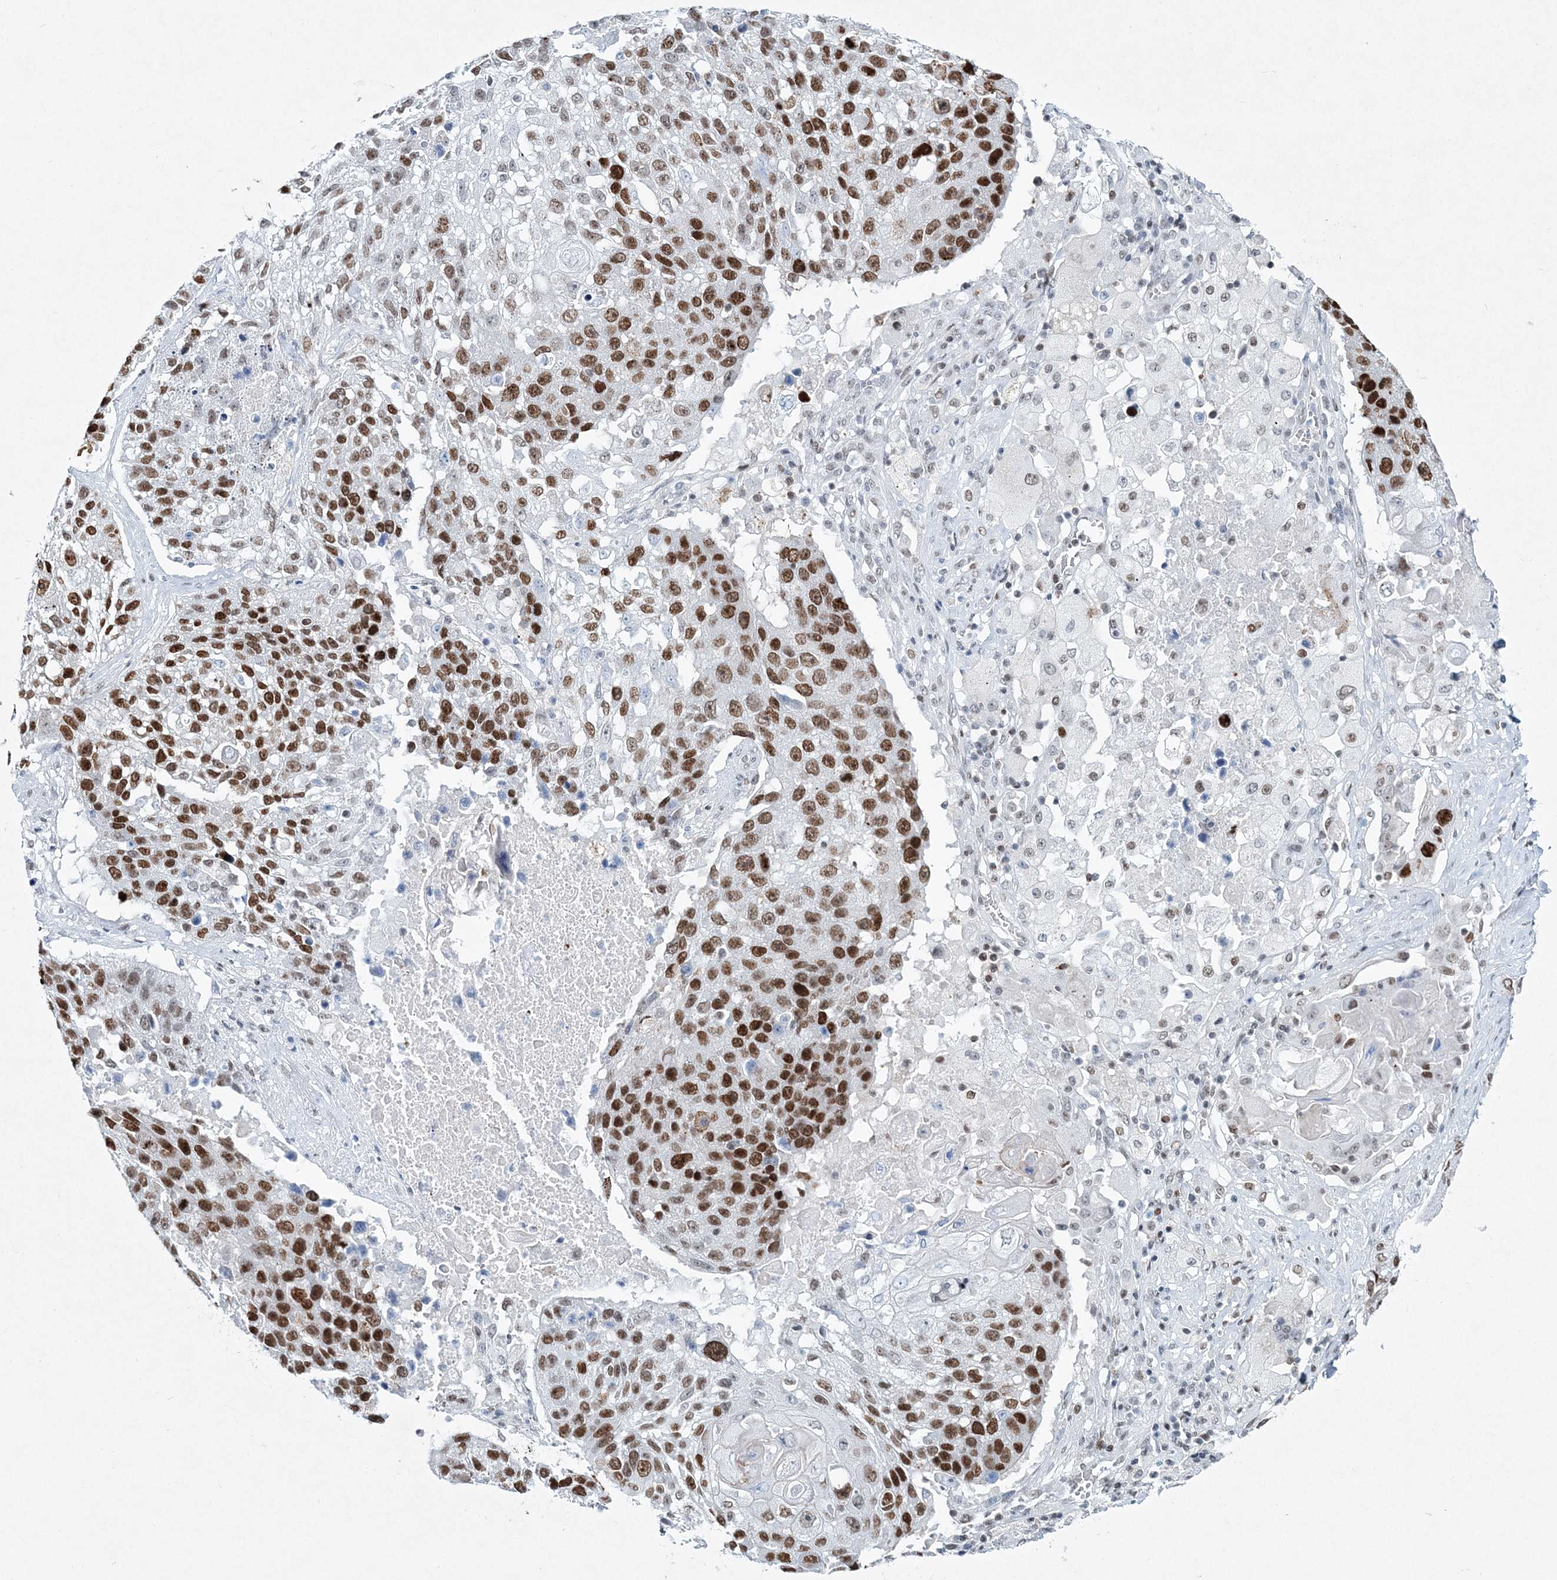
{"staining": {"intensity": "strong", "quantity": ">75%", "location": "nuclear"}, "tissue": "lung cancer", "cell_type": "Tumor cells", "image_type": "cancer", "snomed": [{"axis": "morphology", "description": "Squamous cell carcinoma, NOS"}, {"axis": "topography", "description": "Lung"}], "caption": "There is high levels of strong nuclear staining in tumor cells of squamous cell carcinoma (lung), as demonstrated by immunohistochemical staining (brown color).", "gene": "LRRFIP2", "patient": {"sex": "male", "age": 61}}